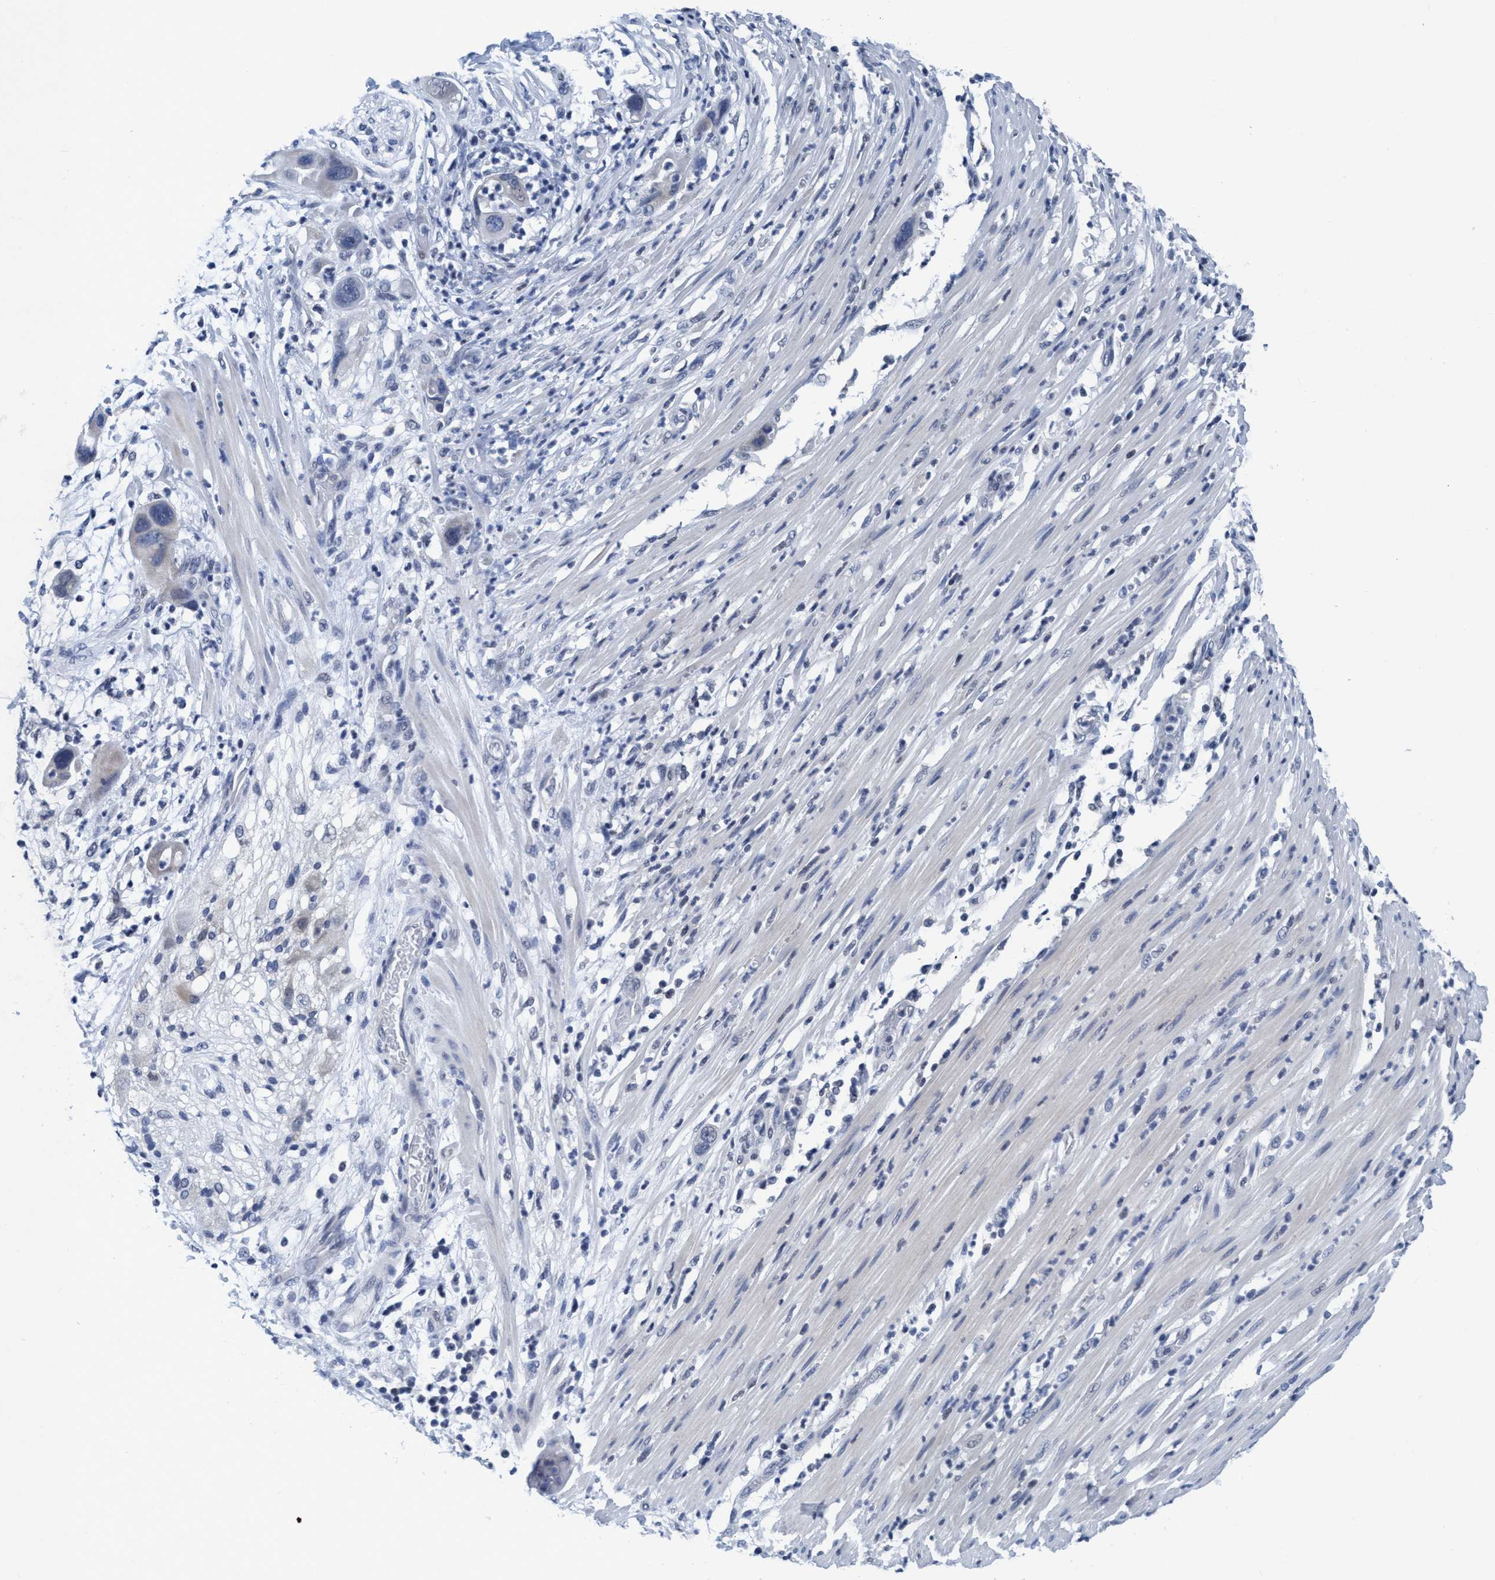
{"staining": {"intensity": "negative", "quantity": "none", "location": "none"}, "tissue": "pancreatic cancer", "cell_type": "Tumor cells", "image_type": "cancer", "snomed": [{"axis": "morphology", "description": "Adenocarcinoma, NOS"}, {"axis": "topography", "description": "Pancreas"}], "caption": "This is a histopathology image of immunohistochemistry staining of pancreatic cancer, which shows no positivity in tumor cells. (DAB immunohistochemistry visualized using brightfield microscopy, high magnification).", "gene": "DNAI1", "patient": {"sex": "female", "age": 71}}